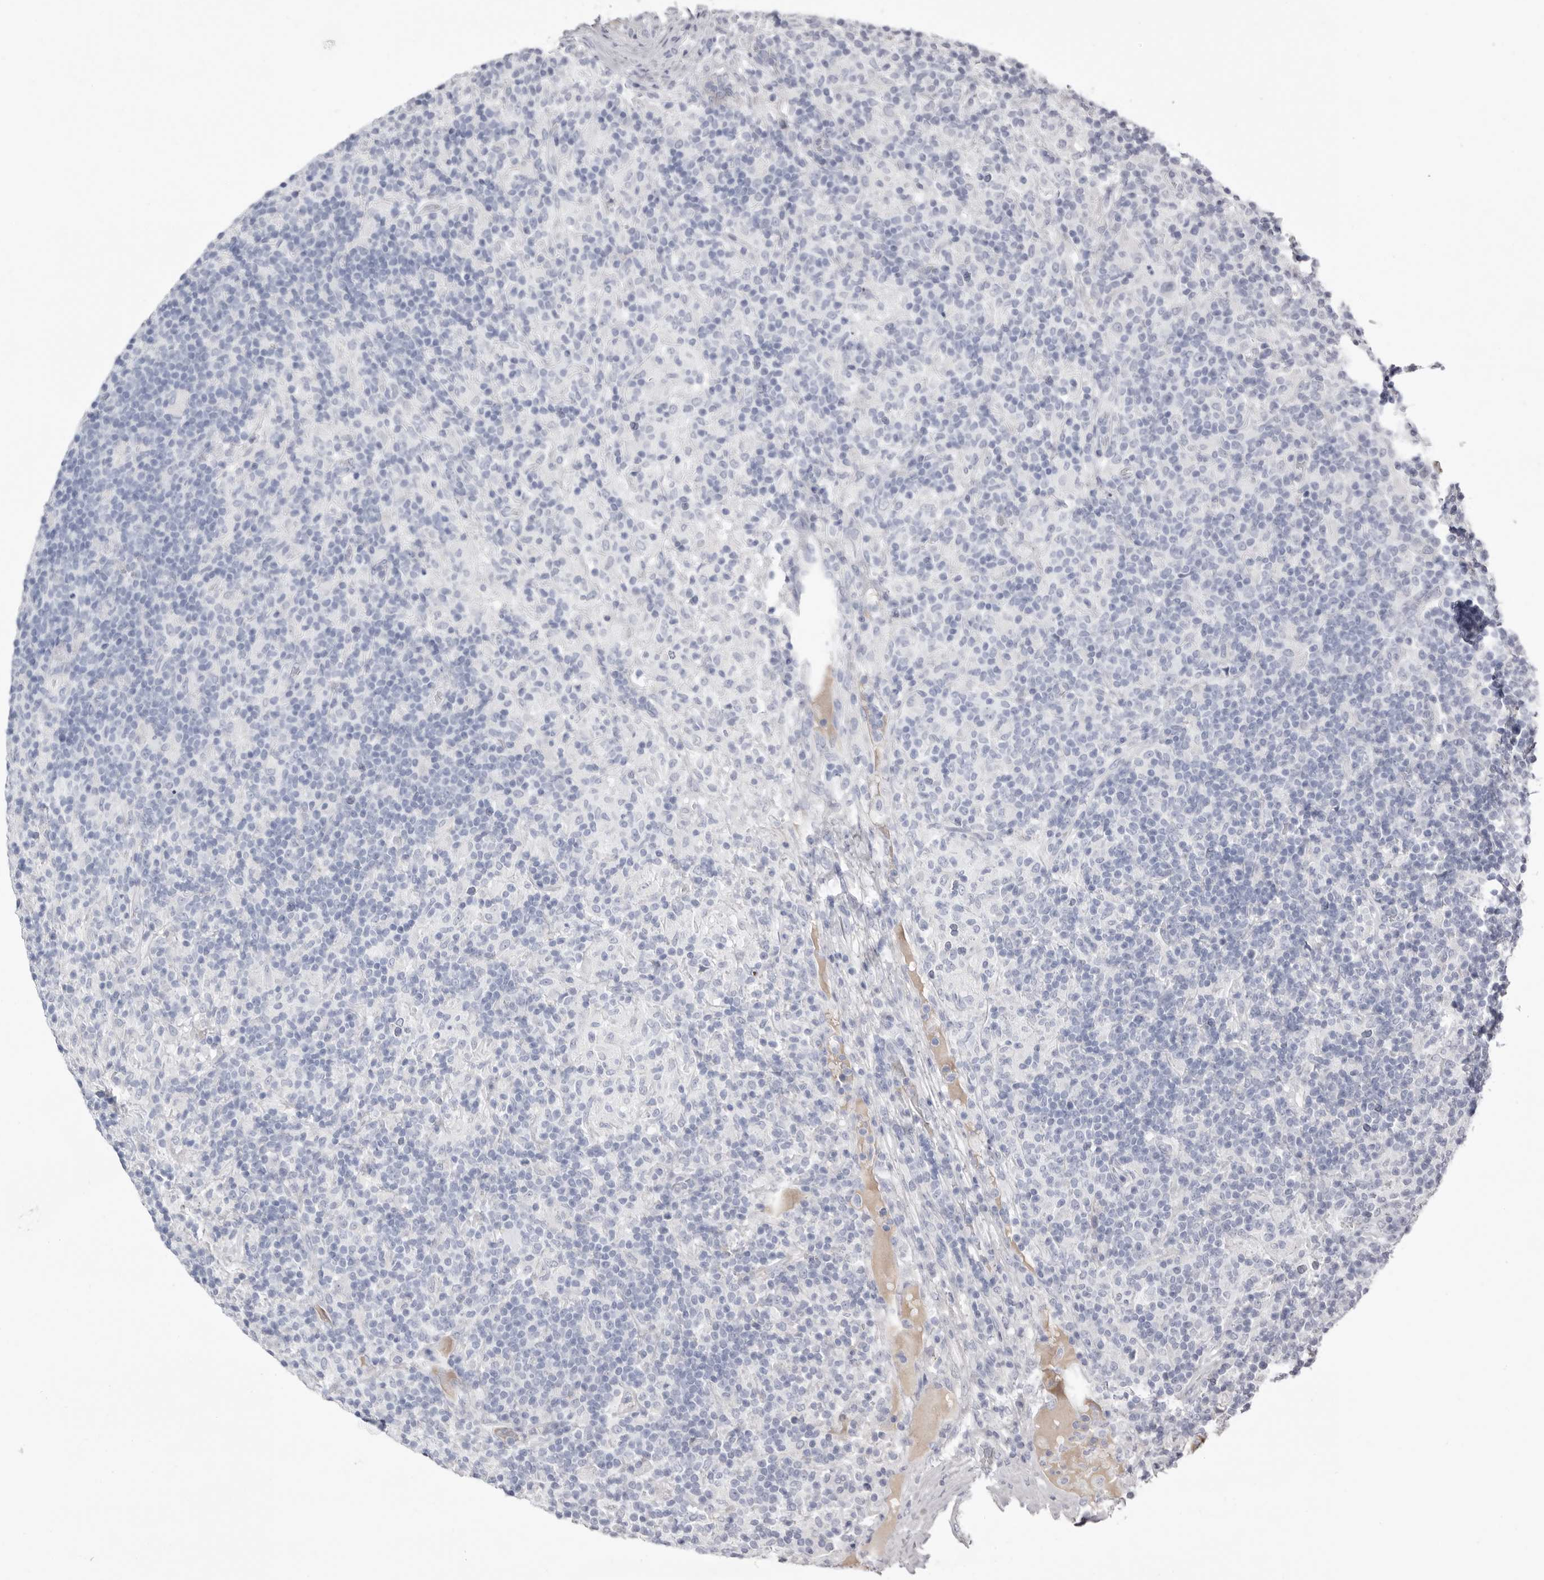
{"staining": {"intensity": "negative", "quantity": "none", "location": "none"}, "tissue": "lymphoma", "cell_type": "Tumor cells", "image_type": "cancer", "snomed": [{"axis": "morphology", "description": "Hodgkin's disease, NOS"}, {"axis": "topography", "description": "Lymph node"}], "caption": "The histopathology image demonstrates no significant positivity in tumor cells of Hodgkin's disease. Brightfield microscopy of immunohistochemistry stained with DAB (3,3'-diaminobenzidine) (brown) and hematoxylin (blue), captured at high magnification.", "gene": "LPO", "patient": {"sex": "male", "age": 70}}